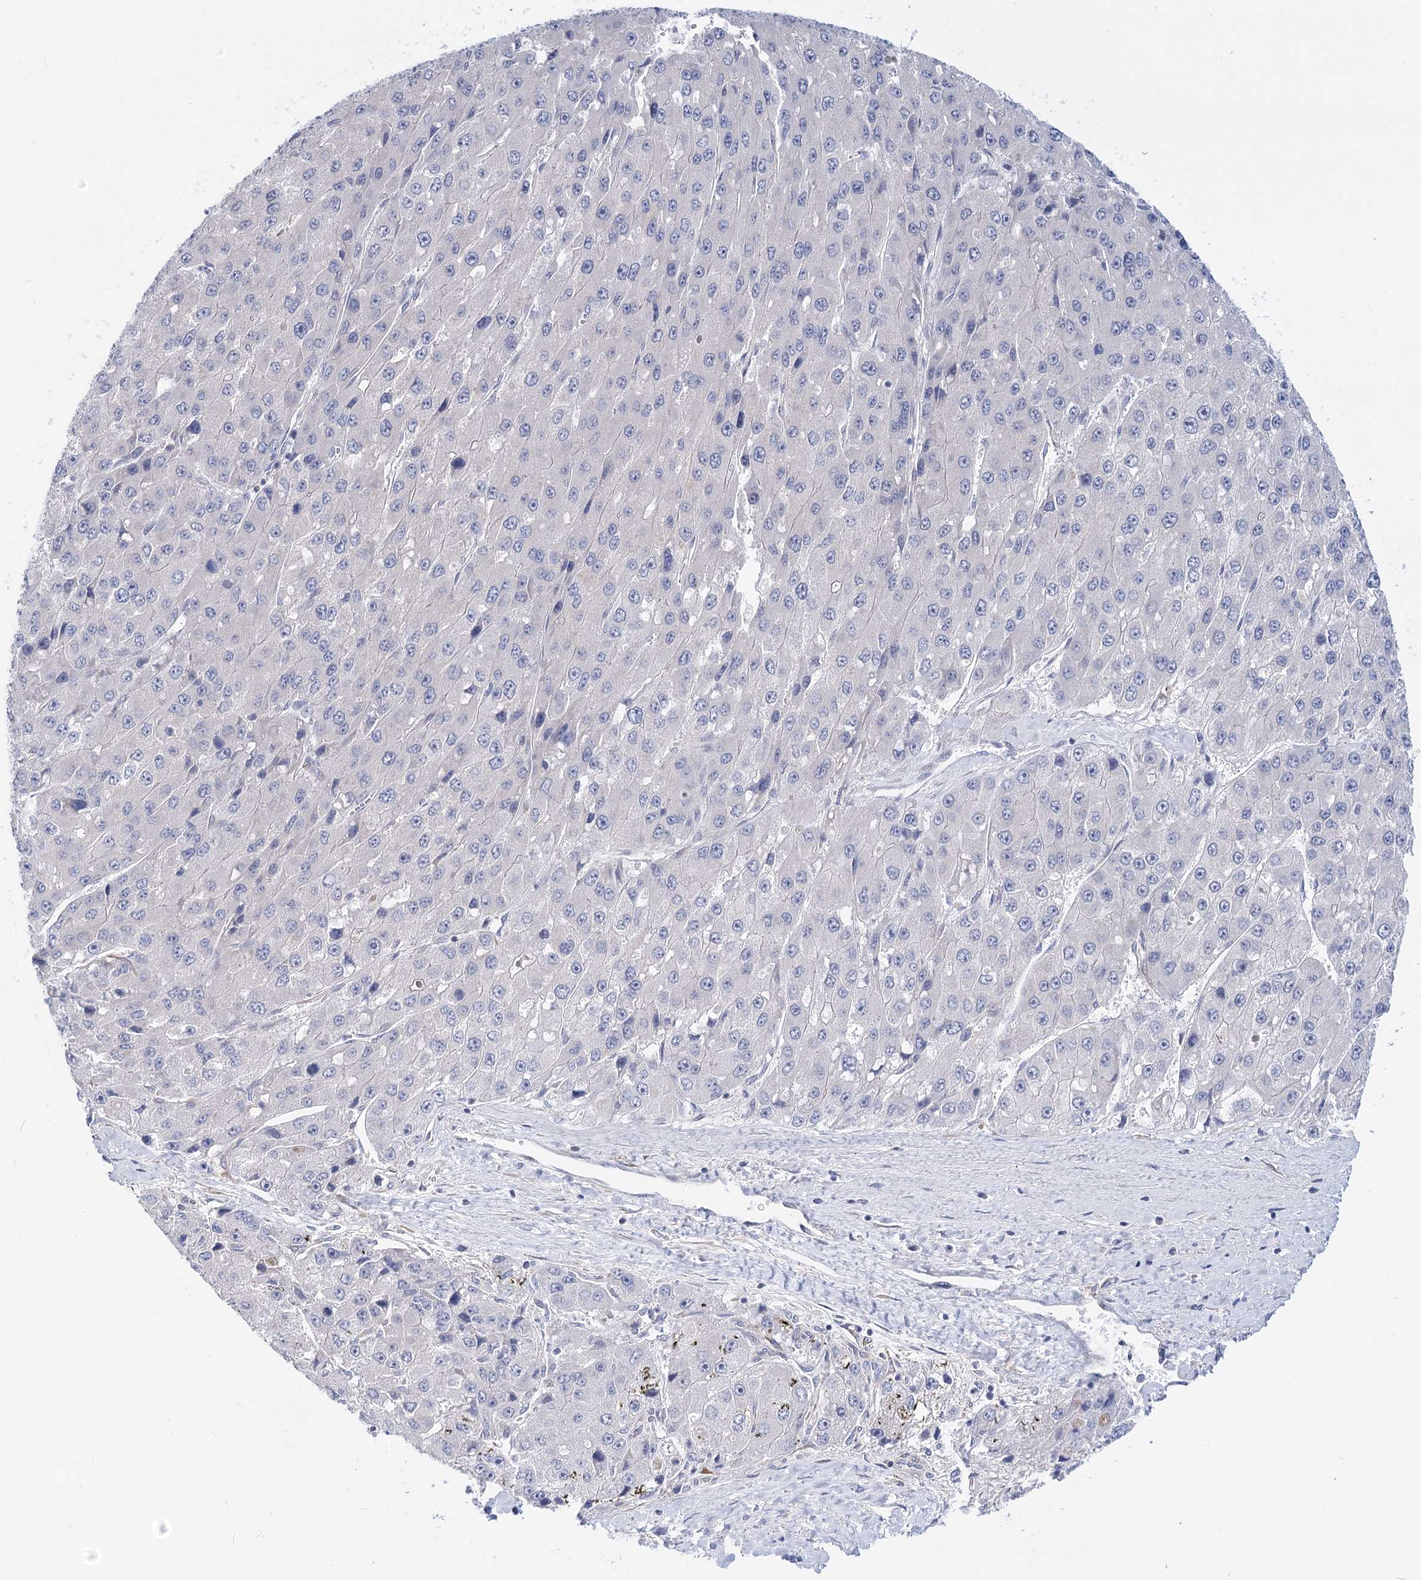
{"staining": {"intensity": "negative", "quantity": "none", "location": "none"}, "tissue": "liver cancer", "cell_type": "Tumor cells", "image_type": "cancer", "snomed": [{"axis": "morphology", "description": "Carcinoma, Hepatocellular, NOS"}, {"axis": "topography", "description": "Liver"}], "caption": "Immunohistochemistry (IHC) micrograph of neoplastic tissue: human hepatocellular carcinoma (liver) stained with DAB reveals no significant protein staining in tumor cells.", "gene": "TEX12", "patient": {"sex": "female", "age": 73}}